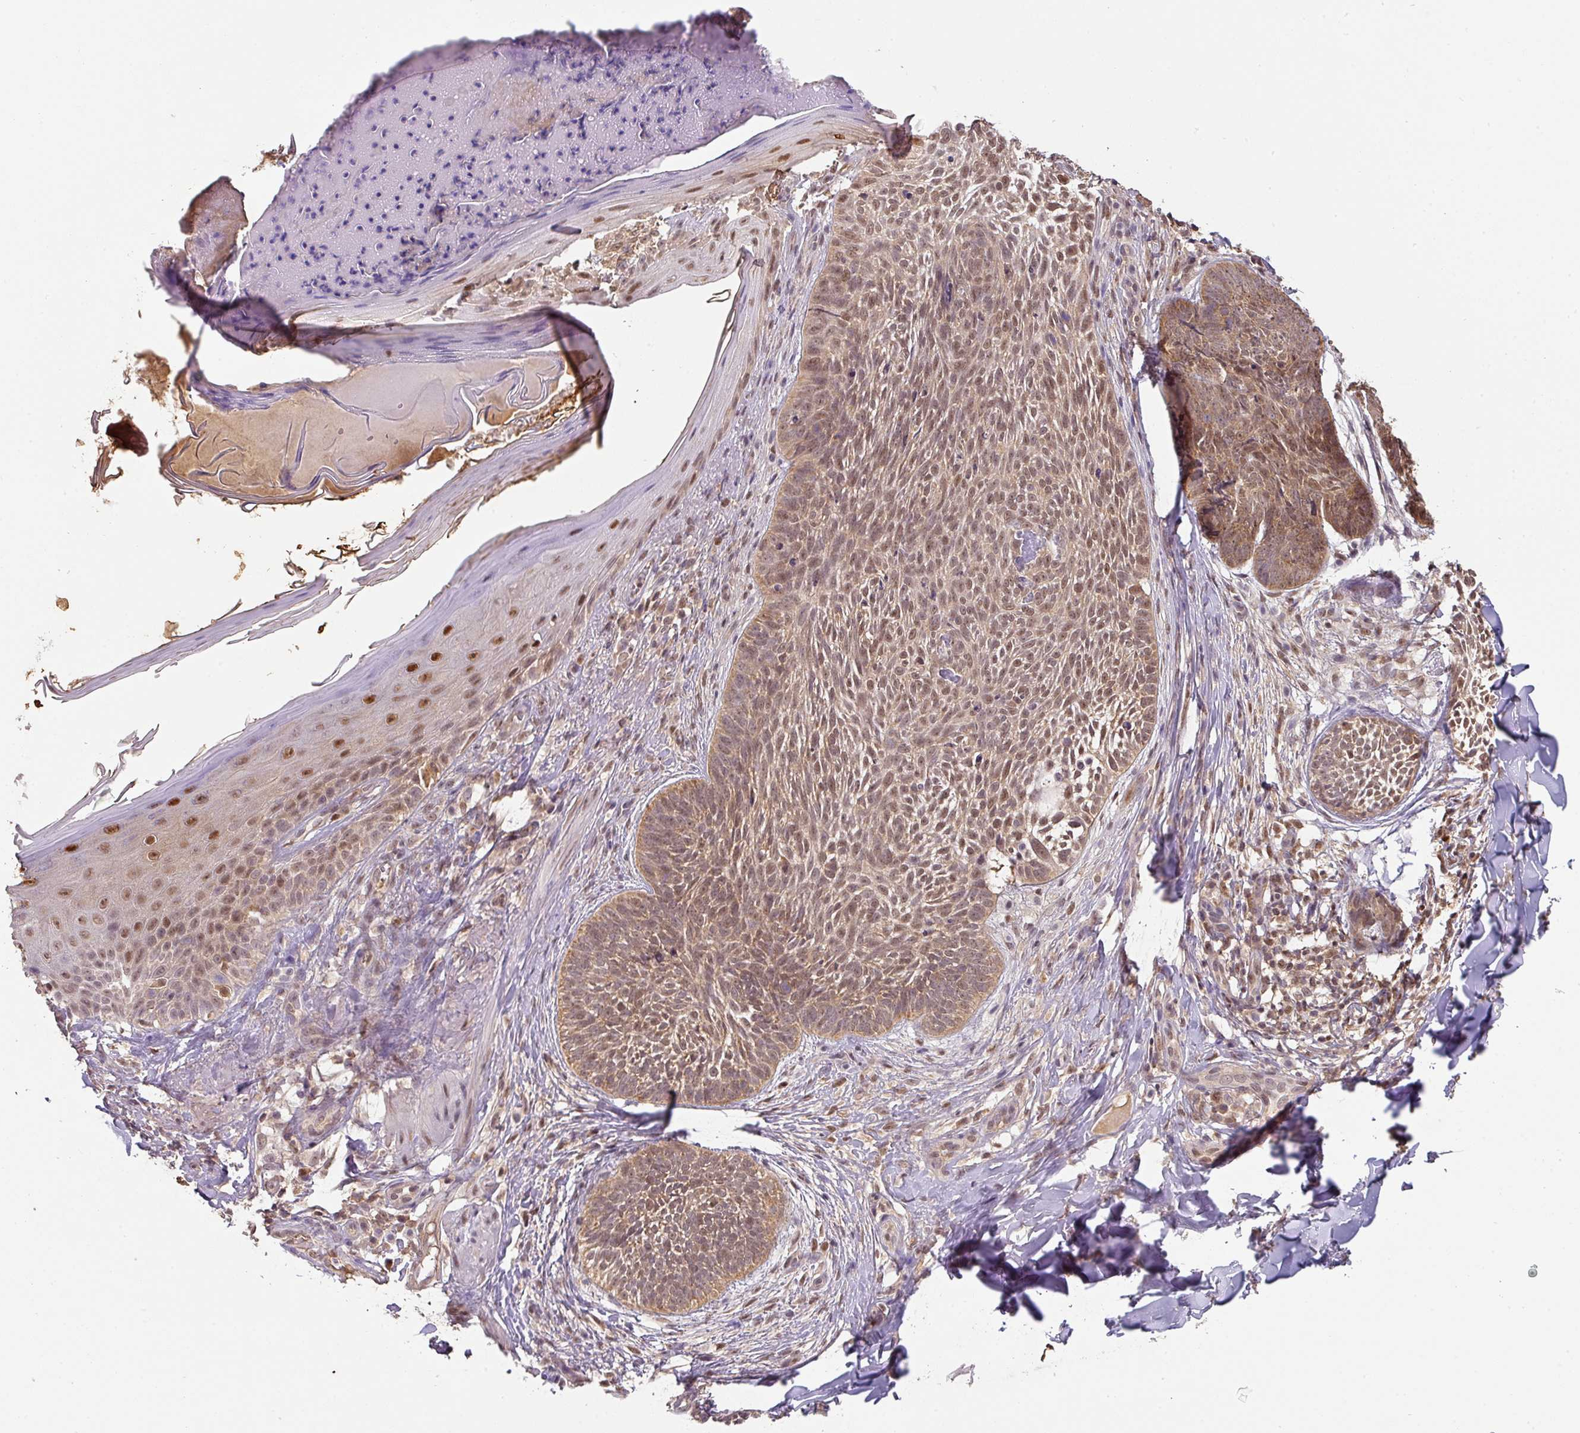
{"staining": {"intensity": "moderate", "quantity": ">75%", "location": "cytoplasmic/membranous,nuclear"}, "tissue": "skin cancer", "cell_type": "Tumor cells", "image_type": "cancer", "snomed": [{"axis": "morphology", "description": "Basal cell carcinoma"}, {"axis": "topography", "description": "Skin"}], "caption": "The histopathology image displays staining of skin cancer, revealing moderate cytoplasmic/membranous and nuclear protein positivity (brown color) within tumor cells.", "gene": "RANBP9", "patient": {"sex": "female", "age": 61}}